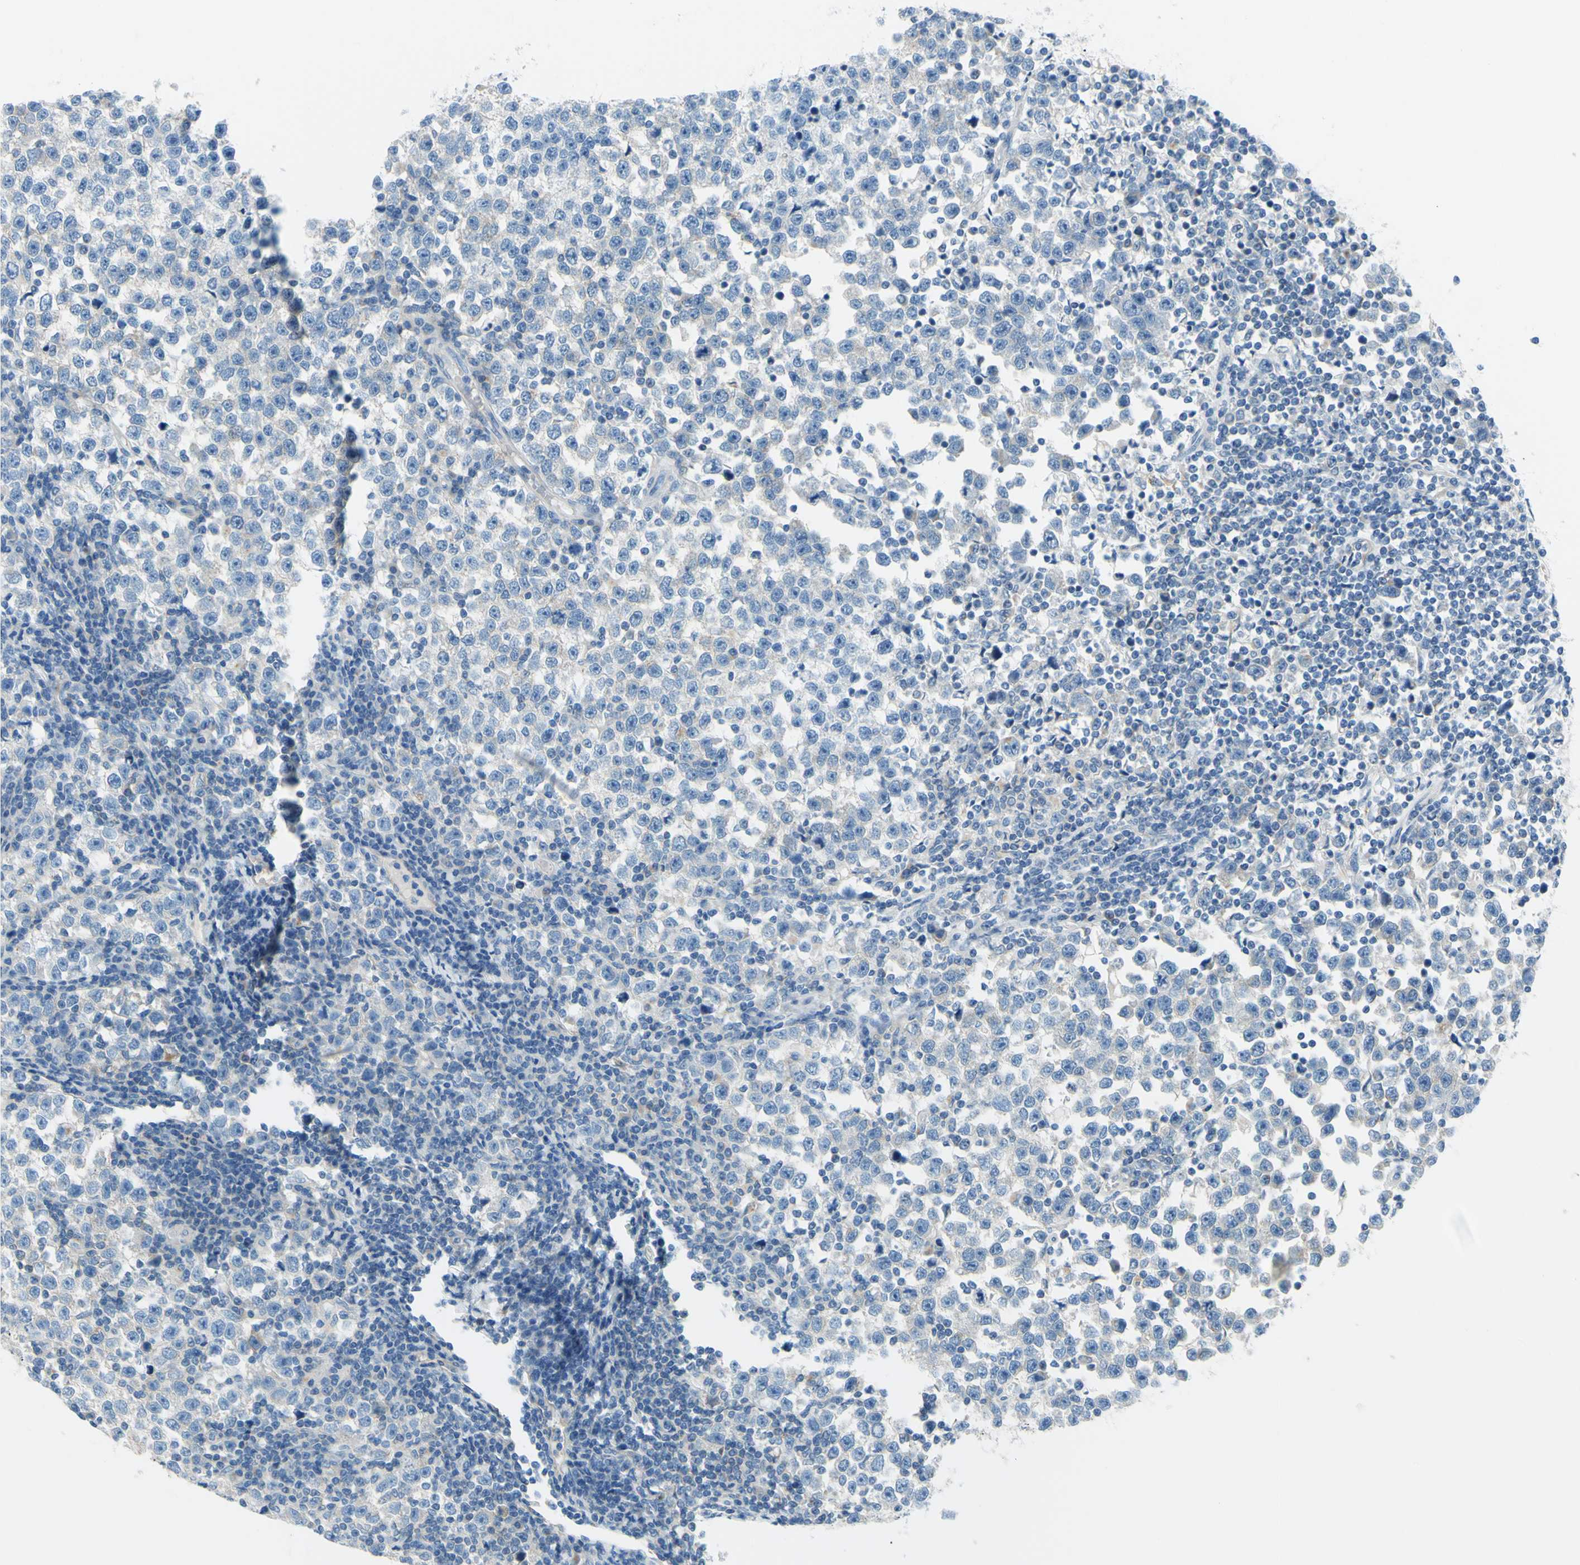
{"staining": {"intensity": "negative", "quantity": "none", "location": "none"}, "tissue": "testis cancer", "cell_type": "Tumor cells", "image_type": "cancer", "snomed": [{"axis": "morphology", "description": "Seminoma, NOS"}, {"axis": "topography", "description": "Testis"}], "caption": "High power microscopy image of an IHC photomicrograph of testis cancer (seminoma), revealing no significant expression in tumor cells.", "gene": "FRMD4B", "patient": {"sex": "male", "age": 43}}